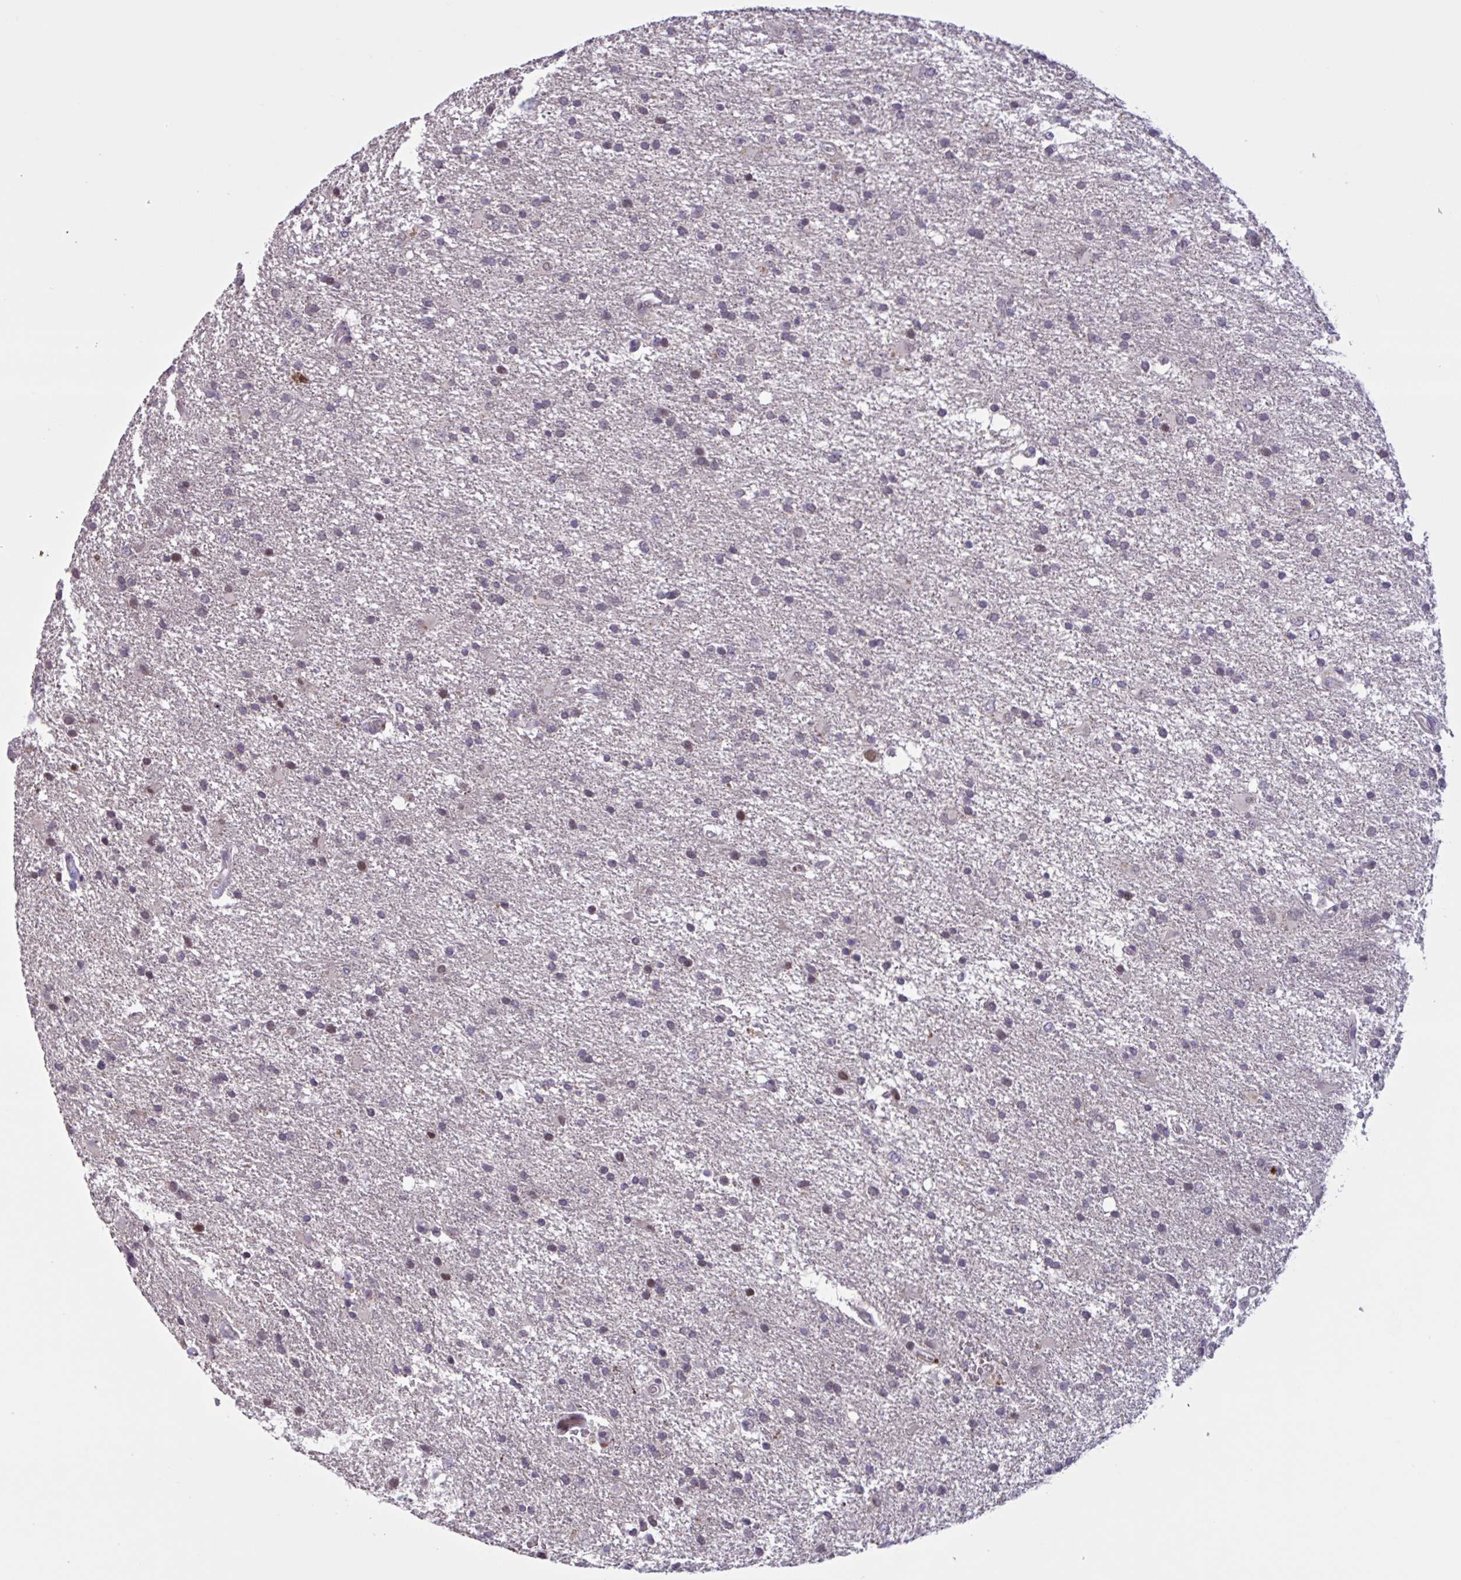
{"staining": {"intensity": "moderate", "quantity": "<25%", "location": "cytoplasmic/membranous"}, "tissue": "glioma", "cell_type": "Tumor cells", "image_type": "cancer", "snomed": [{"axis": "morphology", "description": "Glioma, malignant, High grade"}, {"axis": "topography", "description": "Brain"}], "caption": "A brown stain highlights moderate cytoplasmic/membranous positivity of a protein in human malignant glioma (high-grade) tumor cells.", "gene": "RFPL4B", "patient": {"sex": "male", "age": 68}}